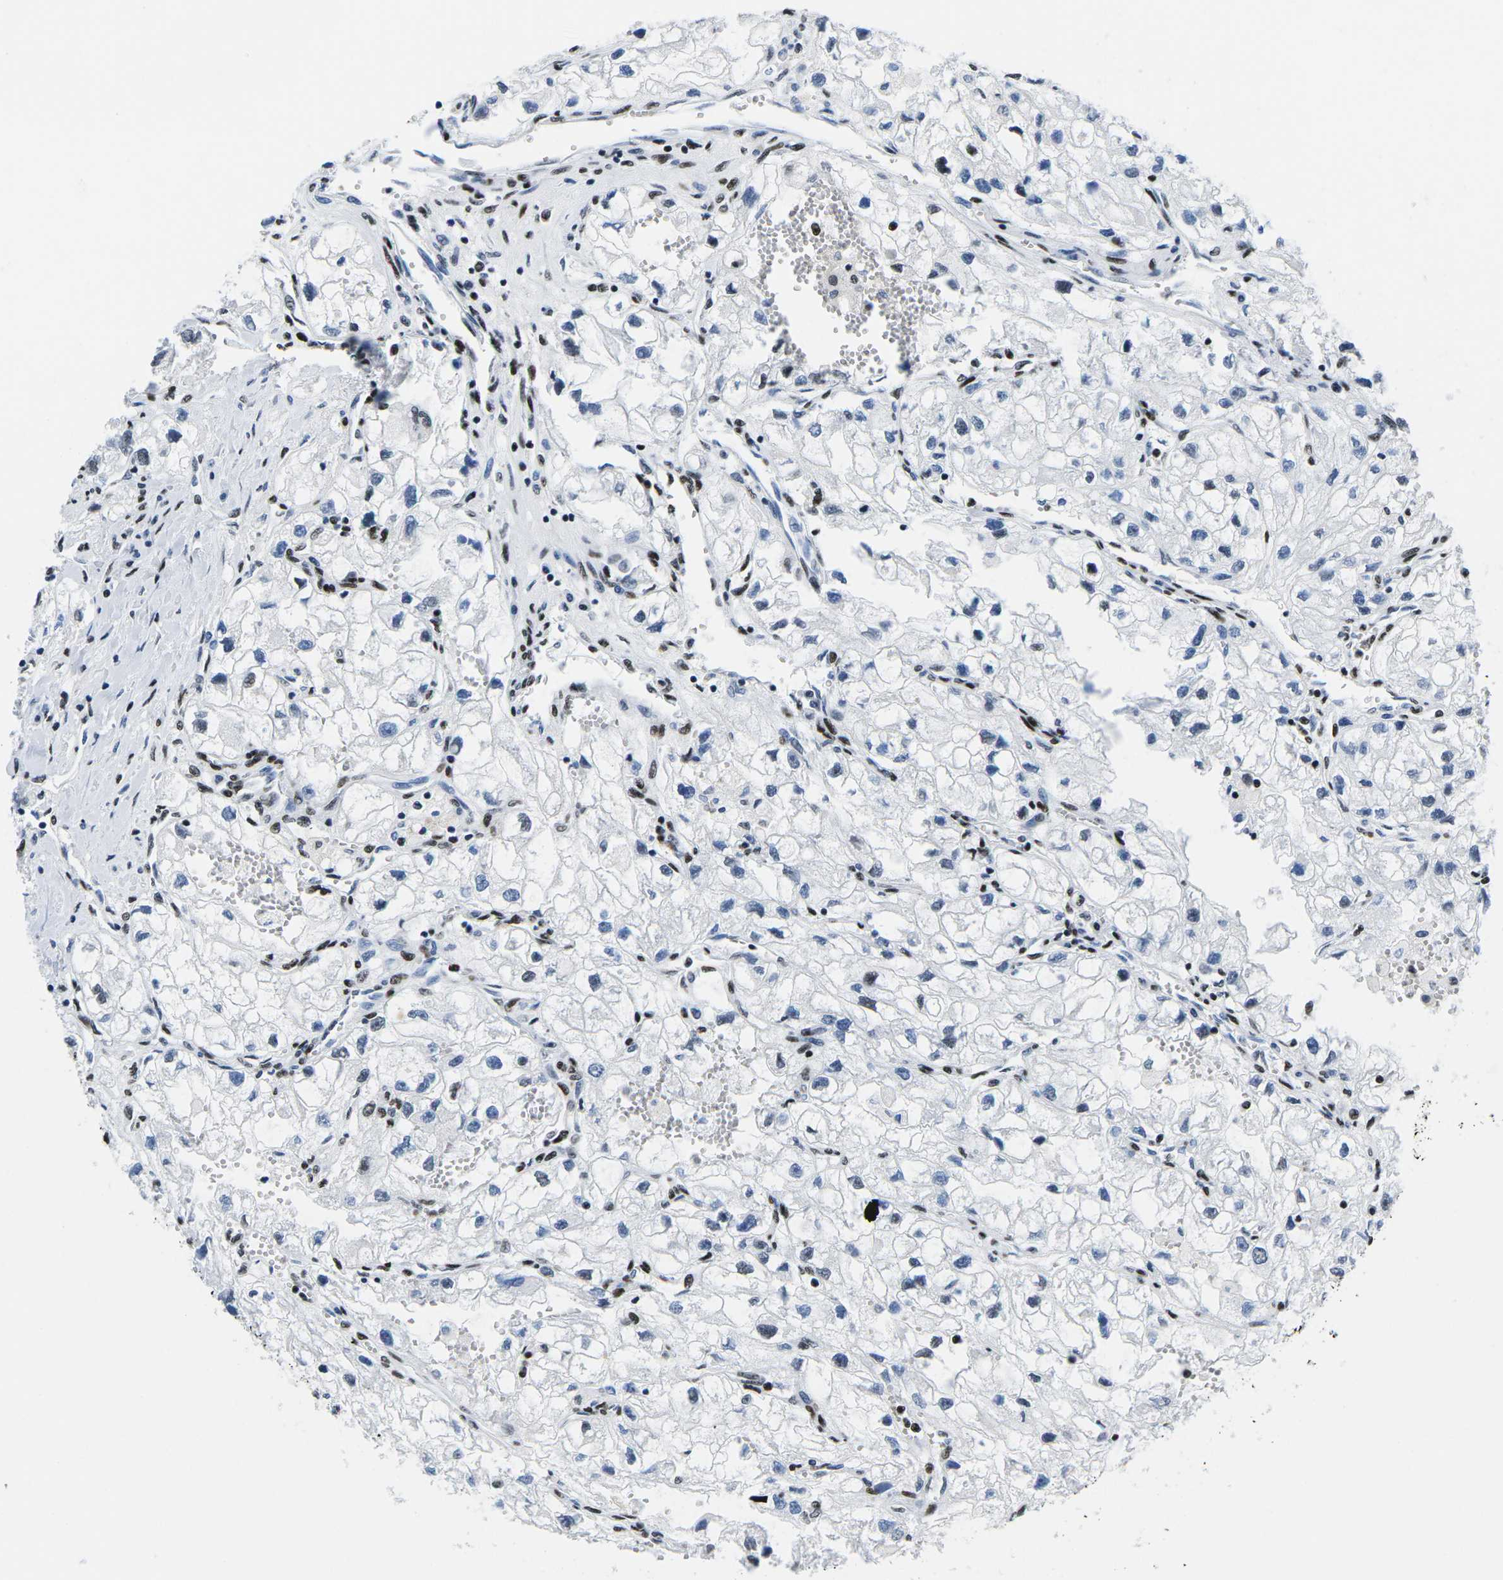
{"staining": {"intensity": "weak", "quantity": "<25%", "location": "nuclear"}, "tissue": "renal cancer", "cell_type": "Tumor cells", "image_type": "cancer", "snomed": [{"axis": "morphology", "description": "Adenocarcinoma, NOS"}, {"axis": "topography", "description": "Kidney"}], "caption": "The immunohistochemistry (IHC) histopathology image has no significant staining in tumor cells of adenocarcinoma (renal) tissue.", "gene": "ATF1", "patient": {"sex": "female", "age": 70}}